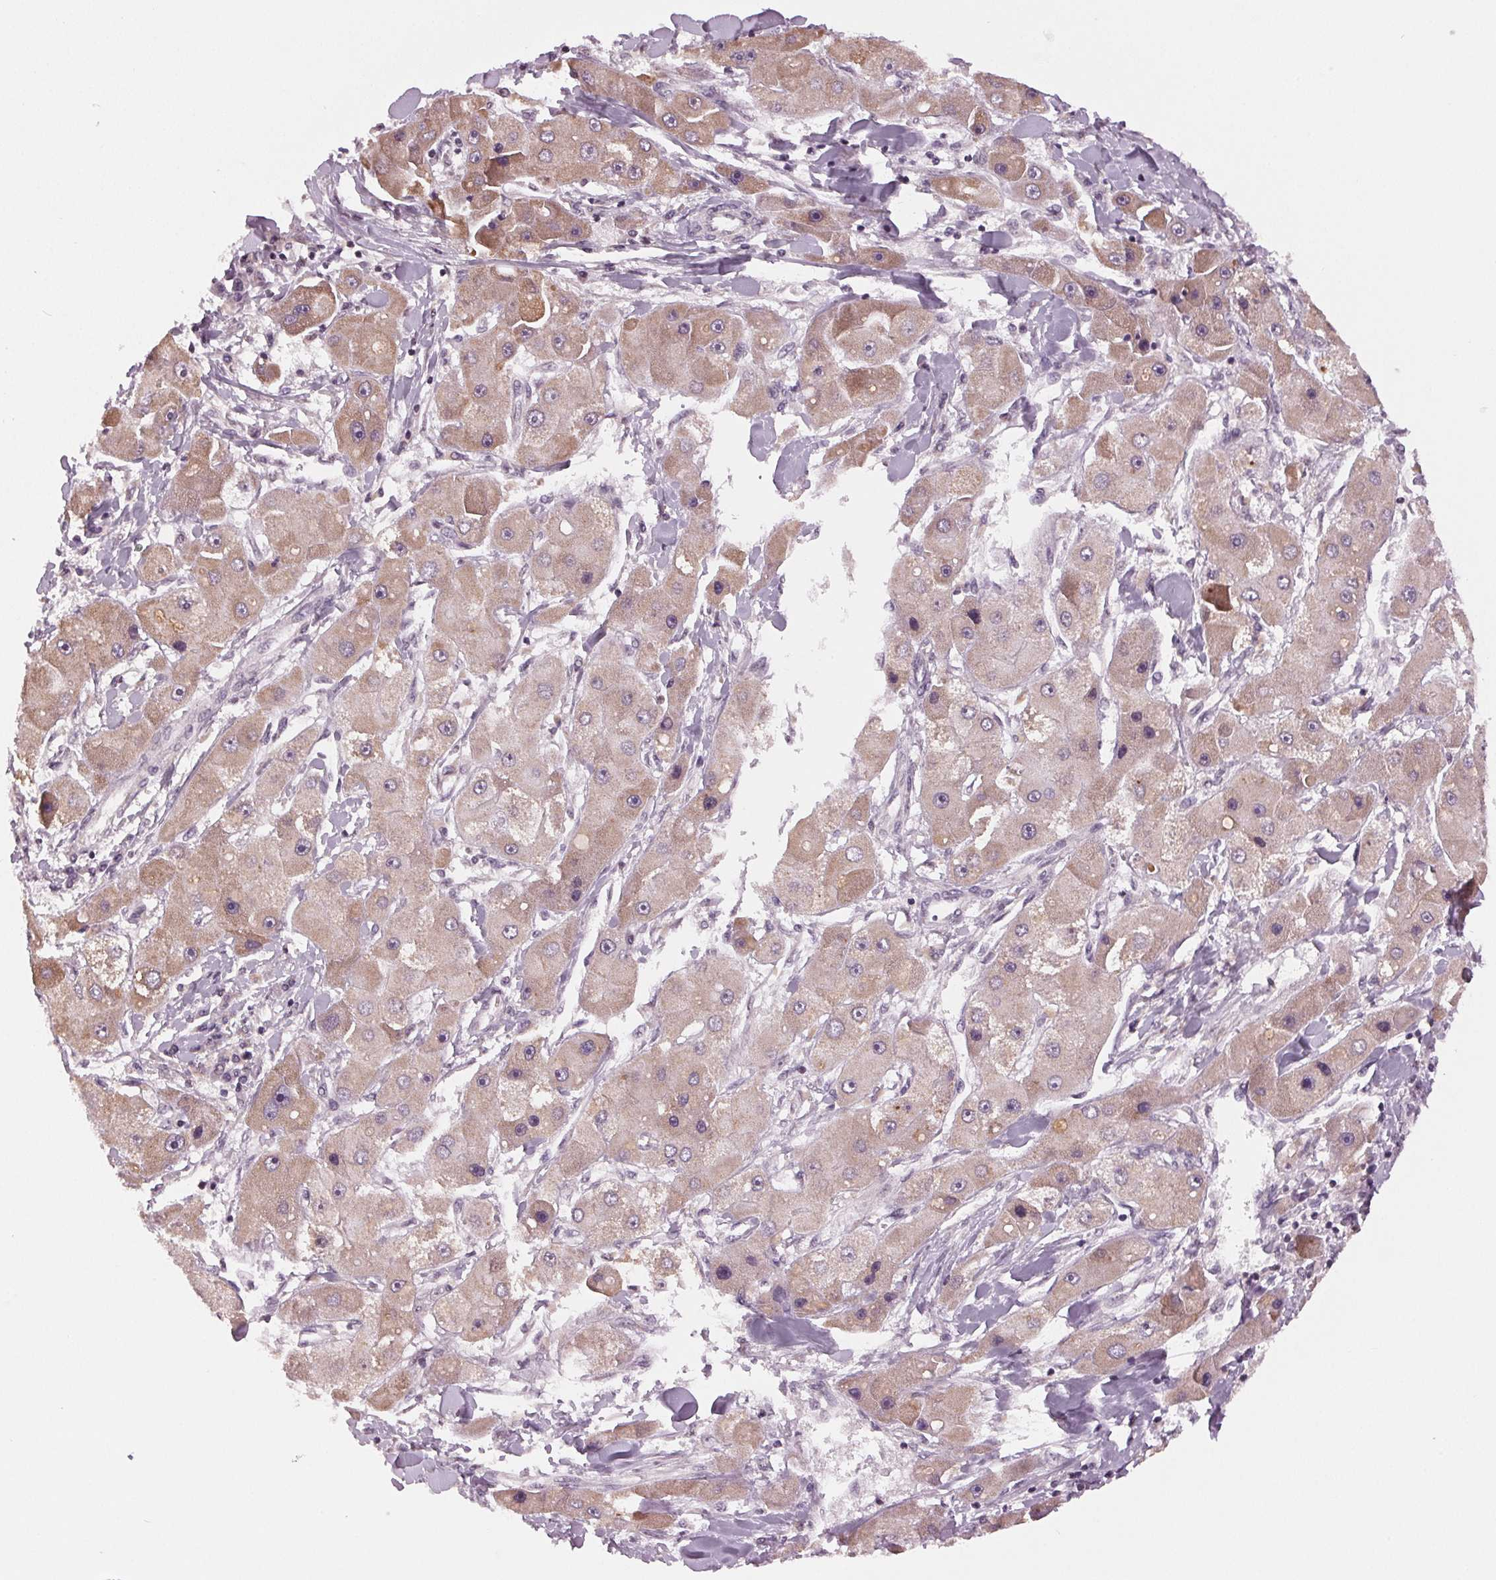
{"staining": {"intensity": "weak", "quantity": "25%-75%", "location": "cytoplasmic/membranous"}, "tissue": "liver cancer", "cell_type": "Tumor cells", "image_type": "cancer", "snomed": [{"axis": "morphology", "description": "Carcinoma, Hepatocellular, NOS"}, {"axis": "topography", "description": "Liver"}], "caption": "DAB immunohistochemical staining of liver hepatocellular carcinoma displays weak cytoplasmic/membranous protein expression in about 25%-75% of tumor cells.", "gene": "STAT3", "patient": {"sex": "male", "age": 24}}